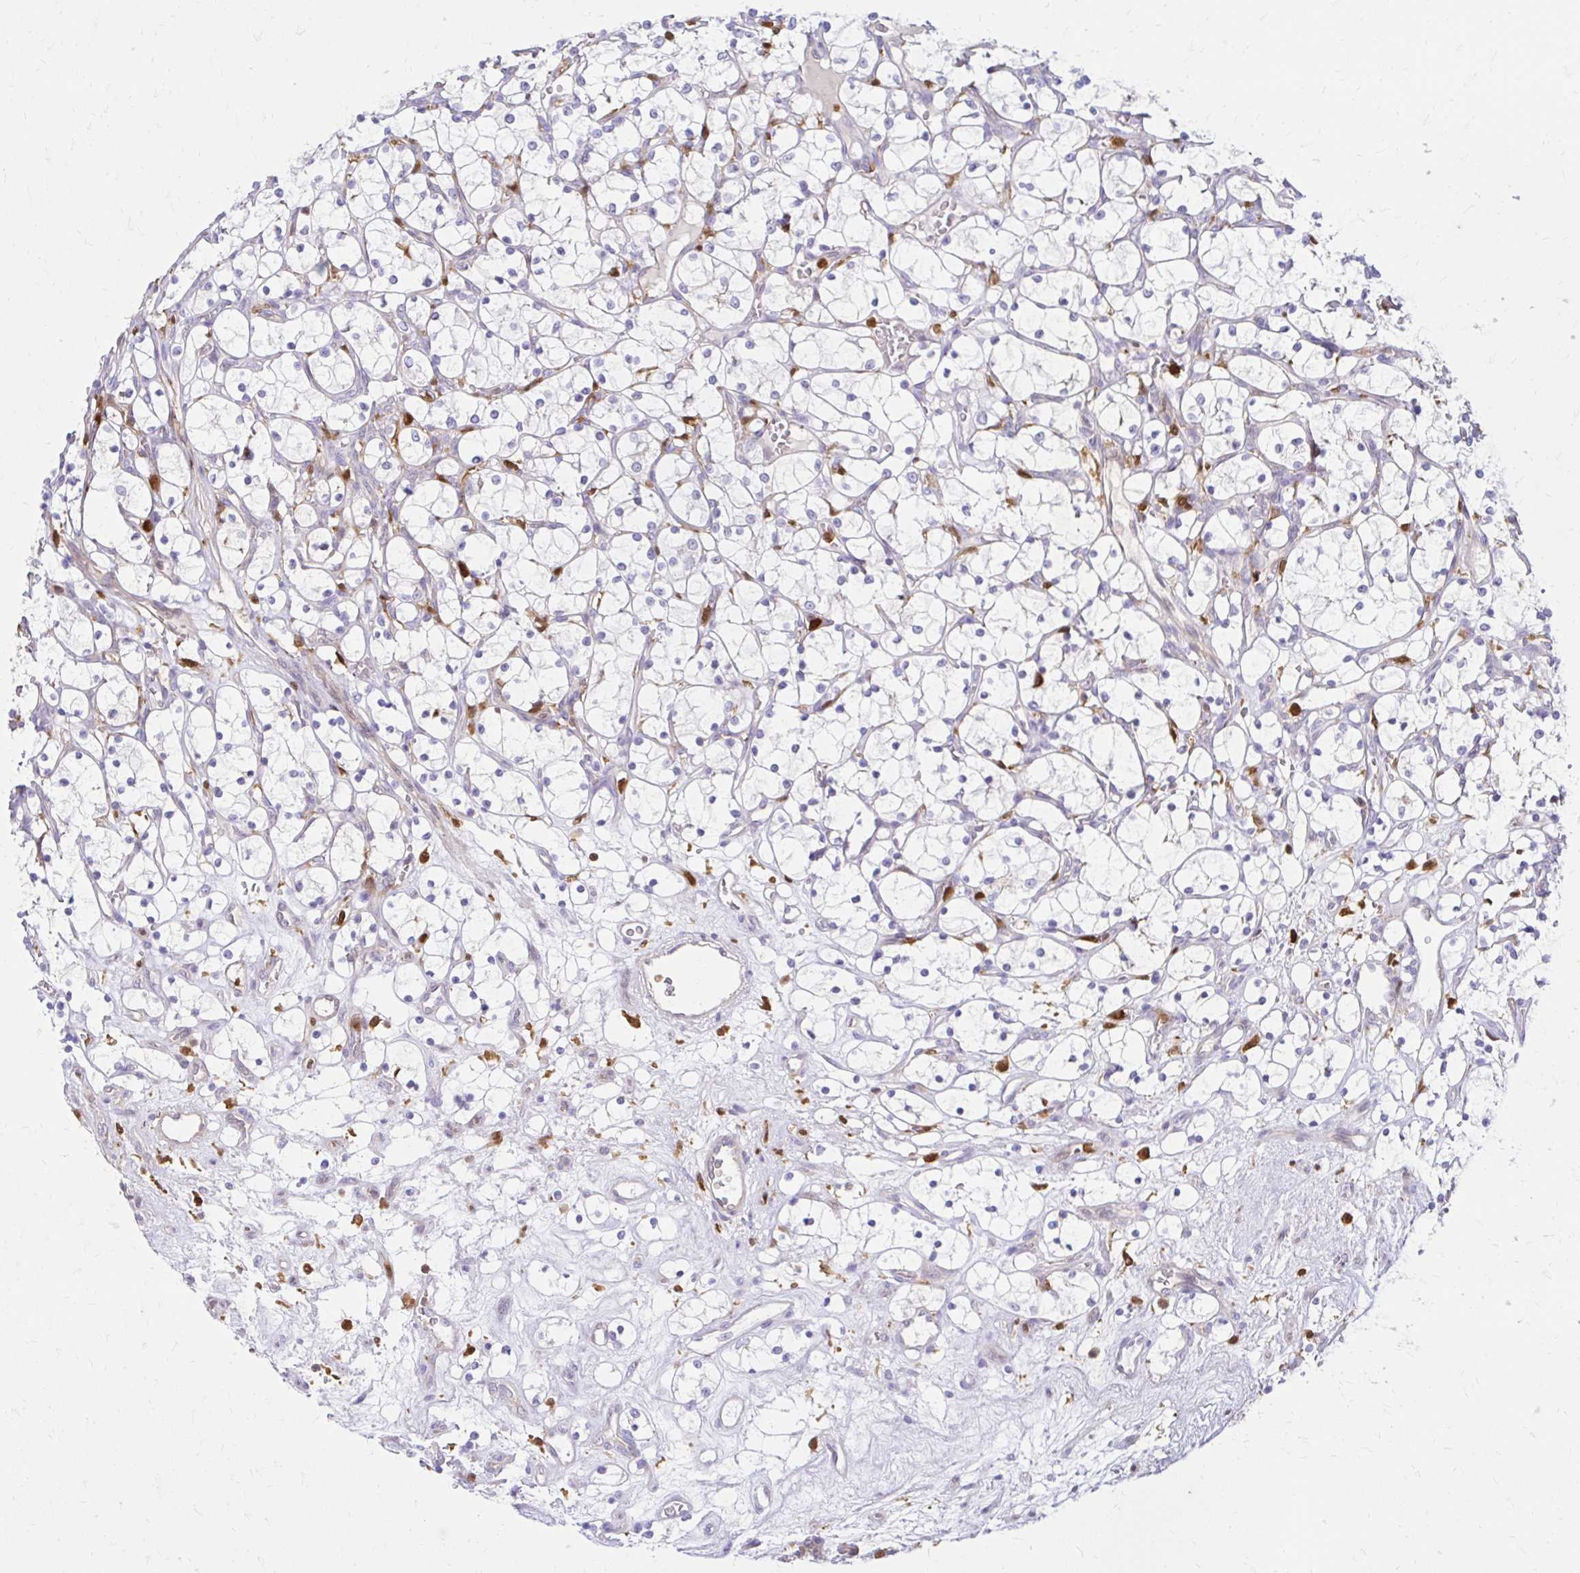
{"staining": {"intensity": "negative", "quantity": "none", "location": "none"}, "tissue": "renal cancer", "cell_type": "Tumor cells", "image_type": "cancer", "snomed": [{"axis": "morphology", "description": "Adenocarcinoma, NOS"}, {"axis": "topography", "description": "Kidney"}], "caption": "The photomicrograph displays no significant positivity in tumor cells of adenocarcinoma (renal). (DAB IHC visualized using brightfield microscopy, high magnification).", "gene": "PYCARD", "patient": {"sex": "female", "age": 69}}